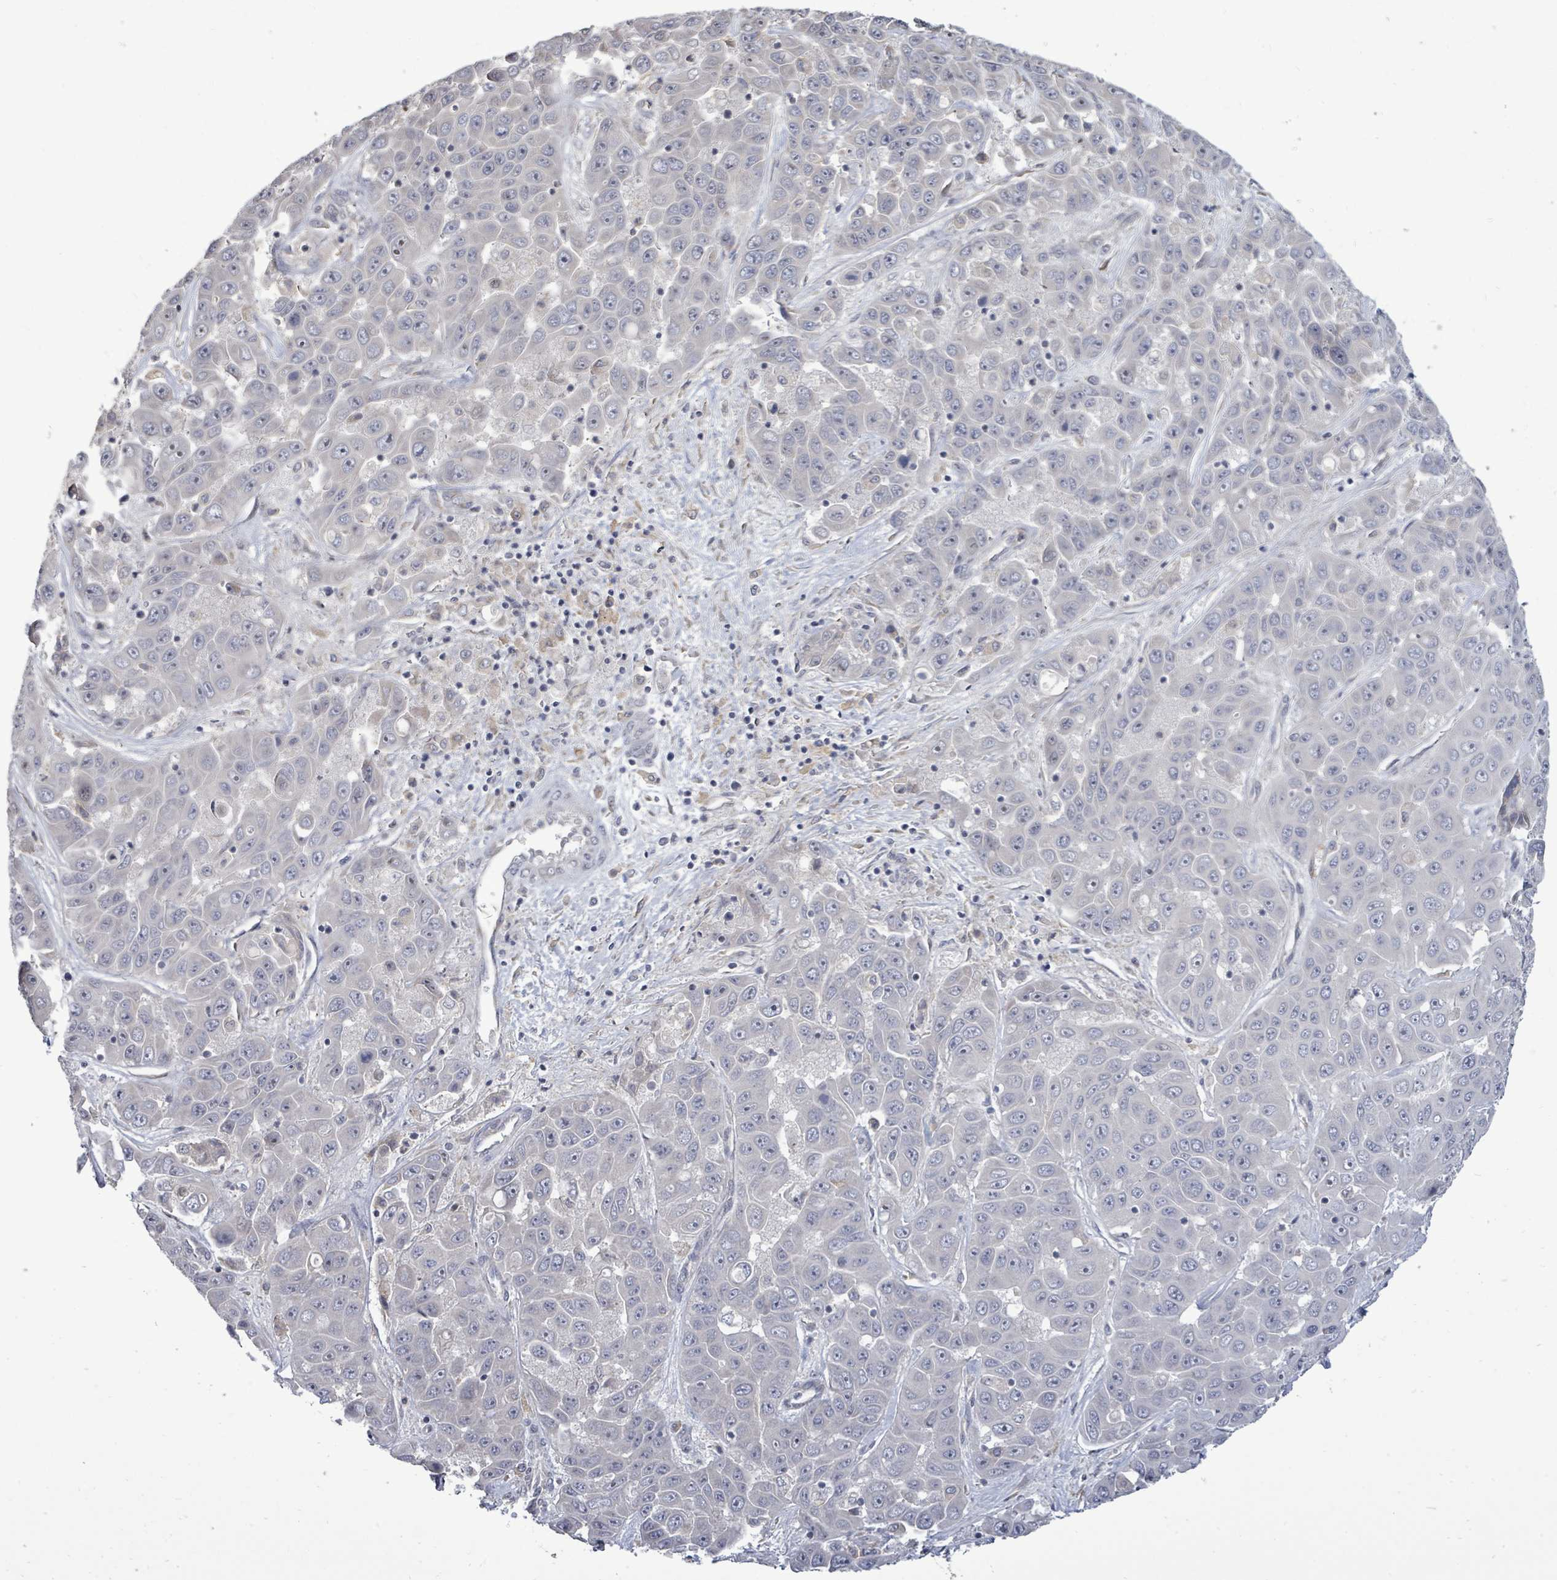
{"staining": {"intensity": "negative", "quantity": "none", "location": "none"}, "tissue": "liver cancer", "cell_type": "Tumor cells", "image_type": "cancer", "snomed": [{"axis": "morphology", "description": "Cholangiocarcinoma"}, {"axis": "topography", "description": "Liver"}], "caption": "An IHC image of liver cancer is shown. There is no staining in tumor cells of liver cancer.", "gene": "POMGNT2", "patient": {"sex": "female", "age": 52}}